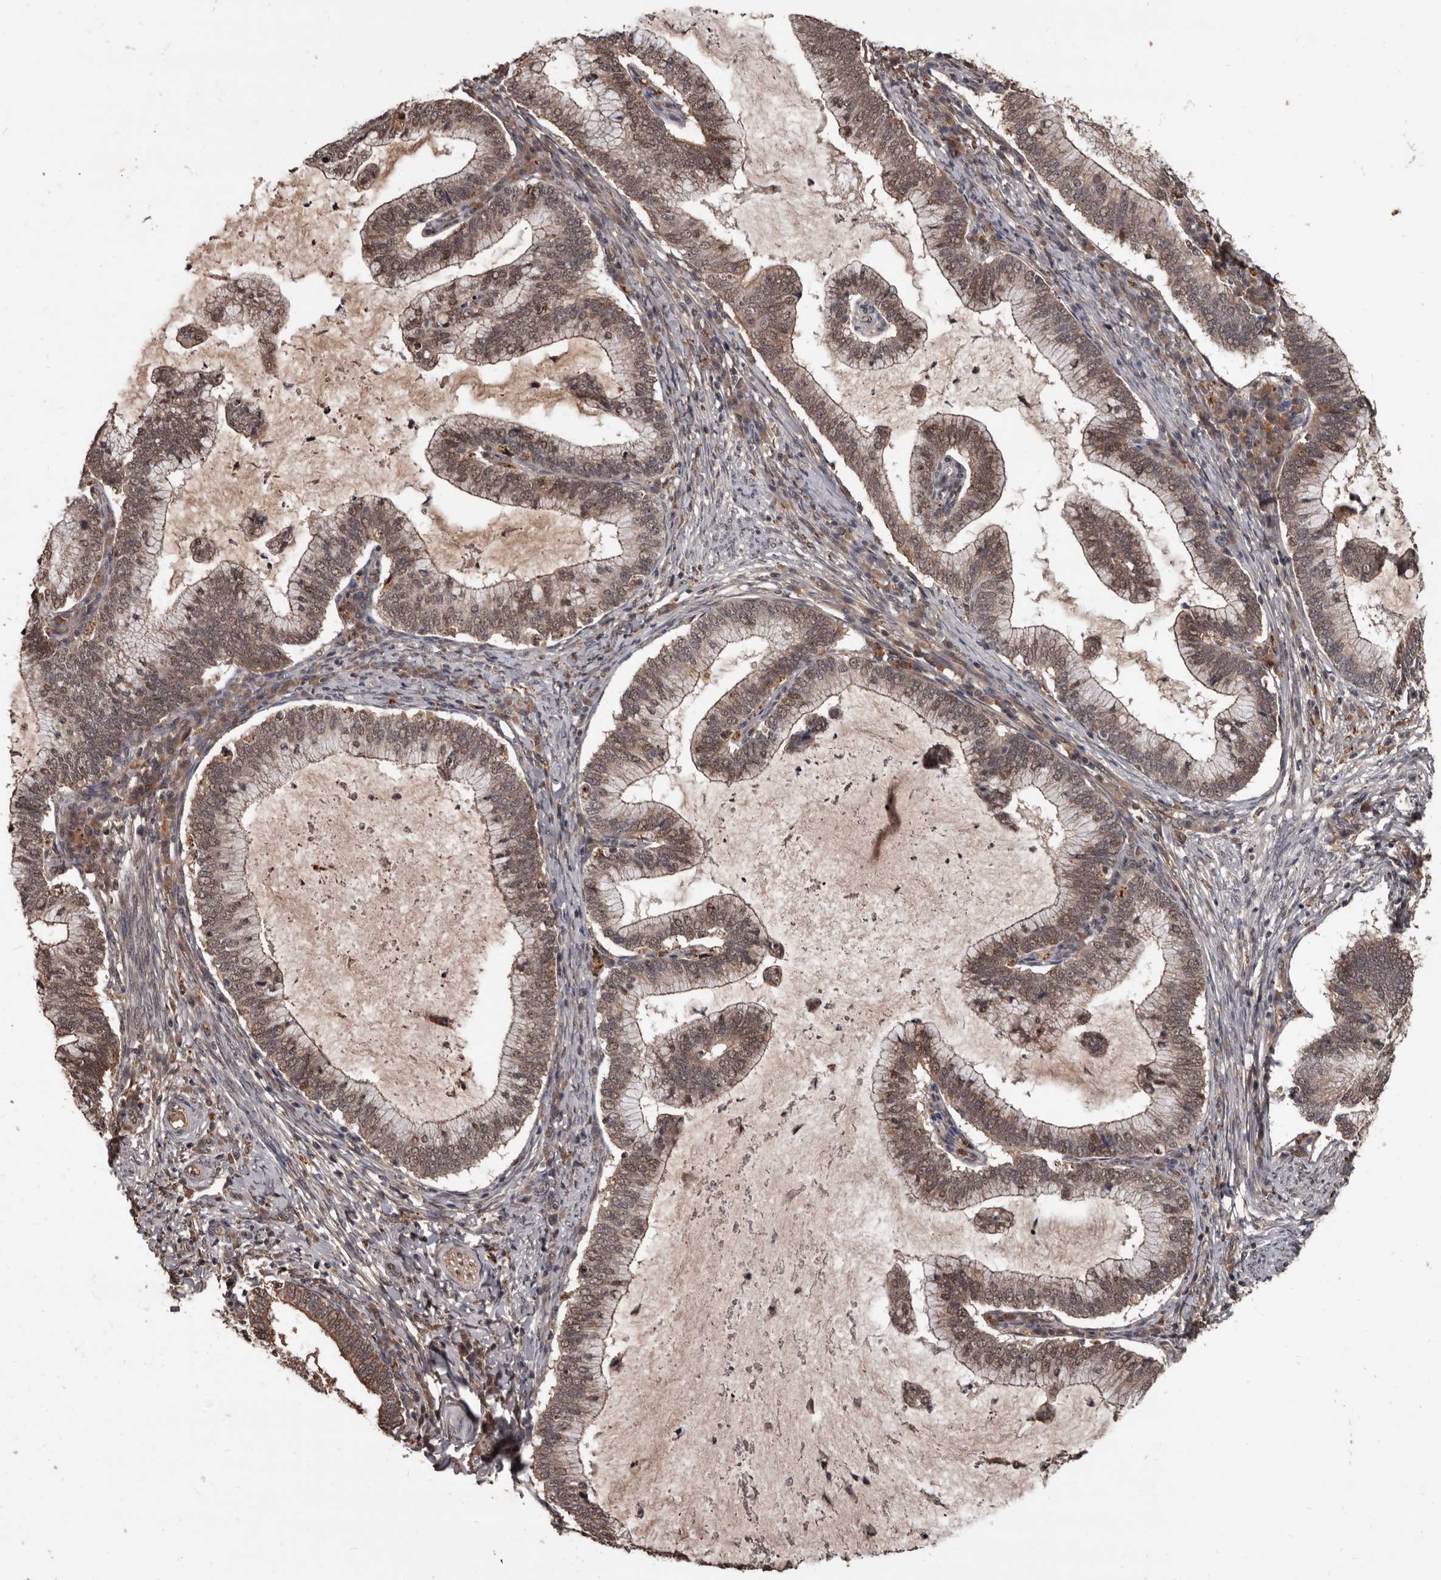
{"staining": {"intensity": "weak", "quantity": ">75%", "location": "nuclear"}, "tissue": "cervical cancer", "cell_type": "Tumor cells", "image_type": "cancer", "snomed": [{"axis": "morphology", "description": "Adenocarcinoma, NOS"}, {"axis": "topography", "description": "Cervix"}], "caption": "DAB (3,3'-diaminobenzidine) immunohistochemical staining of cervical cancer shows weak nuclear protein positivity in about >75% of tumor cells.", "gene": "AHR", "patient": {"sex": "female", "age": 36}}